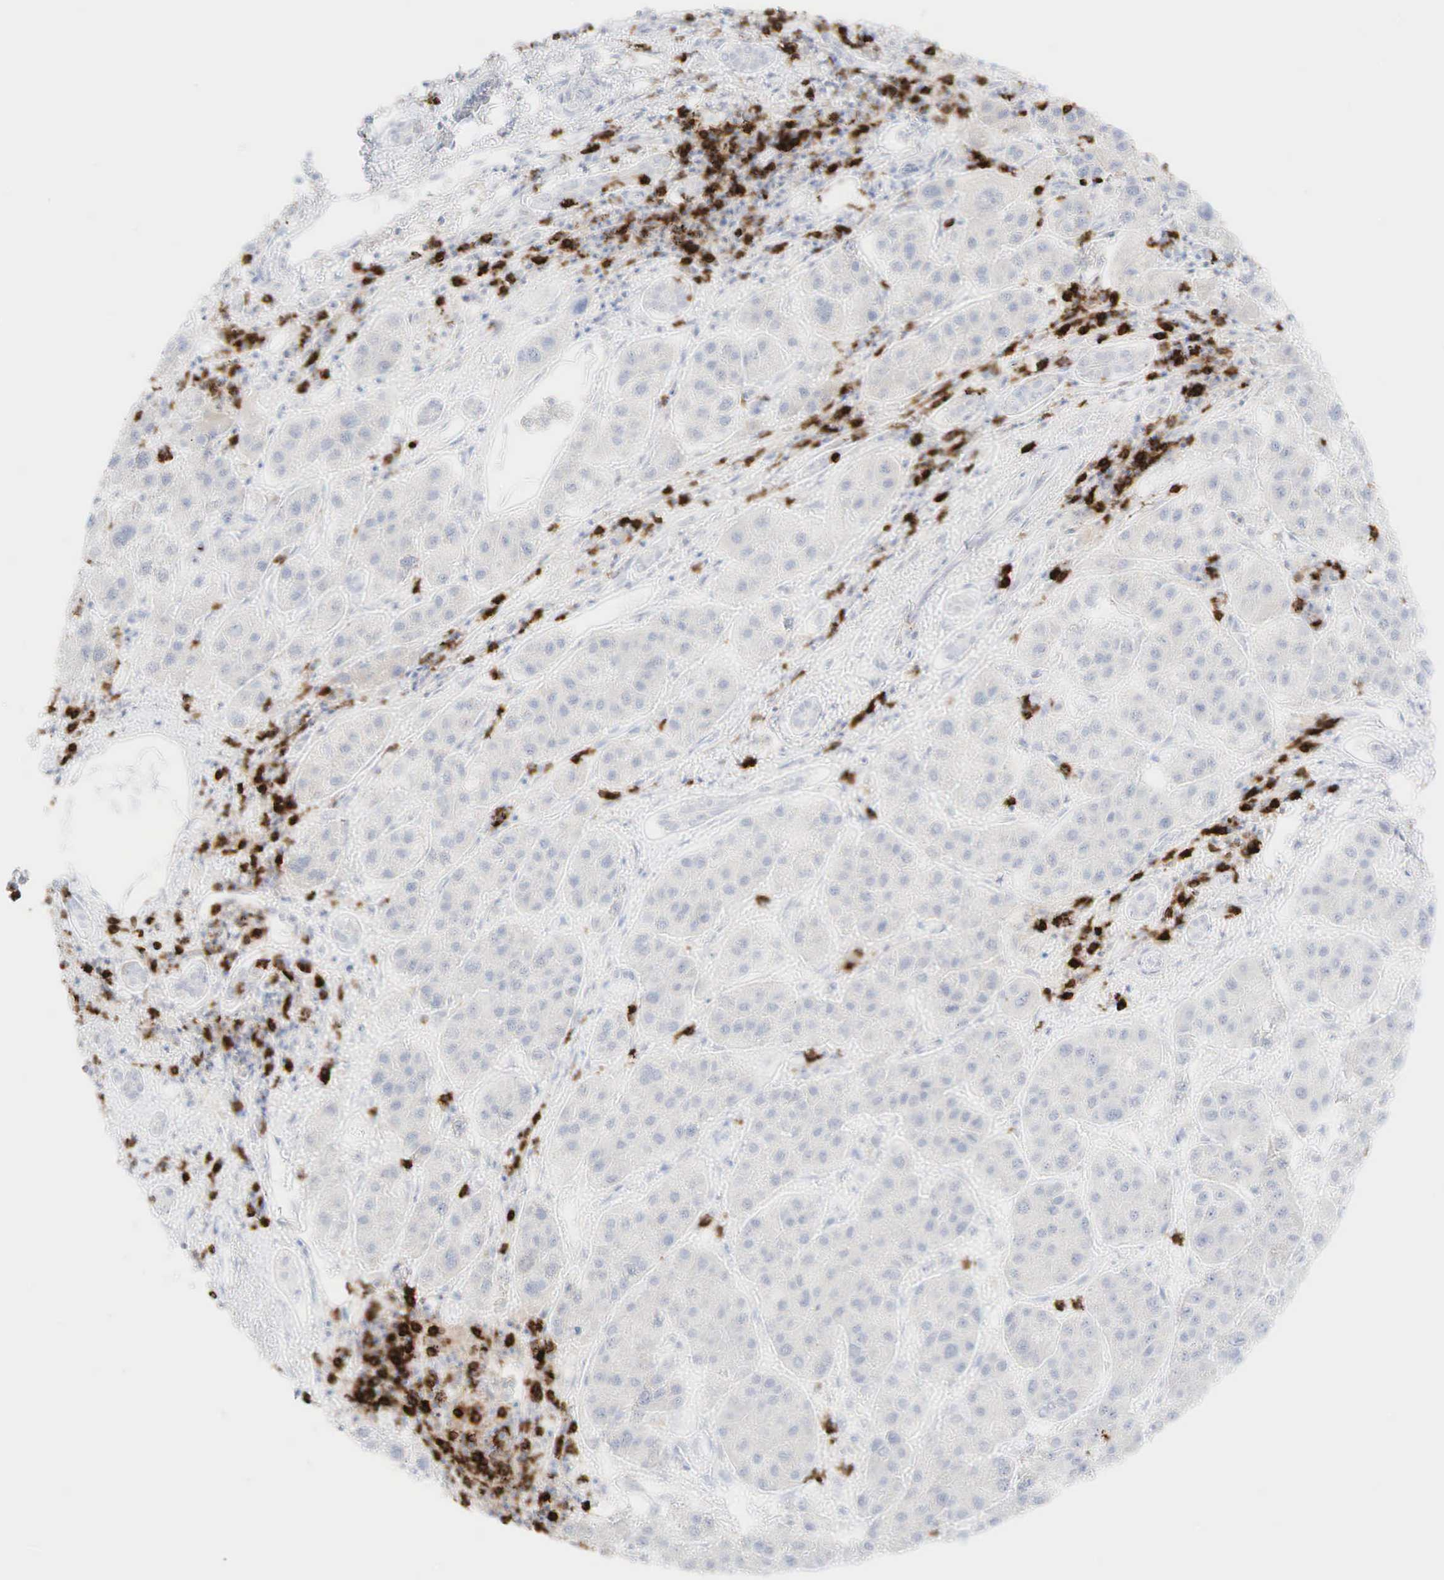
{"staining": {"intensity": "negative", "quantity": "none", "location": "none"}, "tissue": "liver cancer", "cell_type": "Tumor cells", "image_type": "cancer", "snomed": [{"axis": "morphology", "description": "Carcinoma, Hepatocellular, NOS"}, {"axis": "topography", "description": "Liver"}], "caption": "Liver hepatocellular carcinoma was stained to show a protein in brown. There is no significant staining in tumor cells.", "gene": "CD8A", "patient": {"sex": "female", "age": 85}}